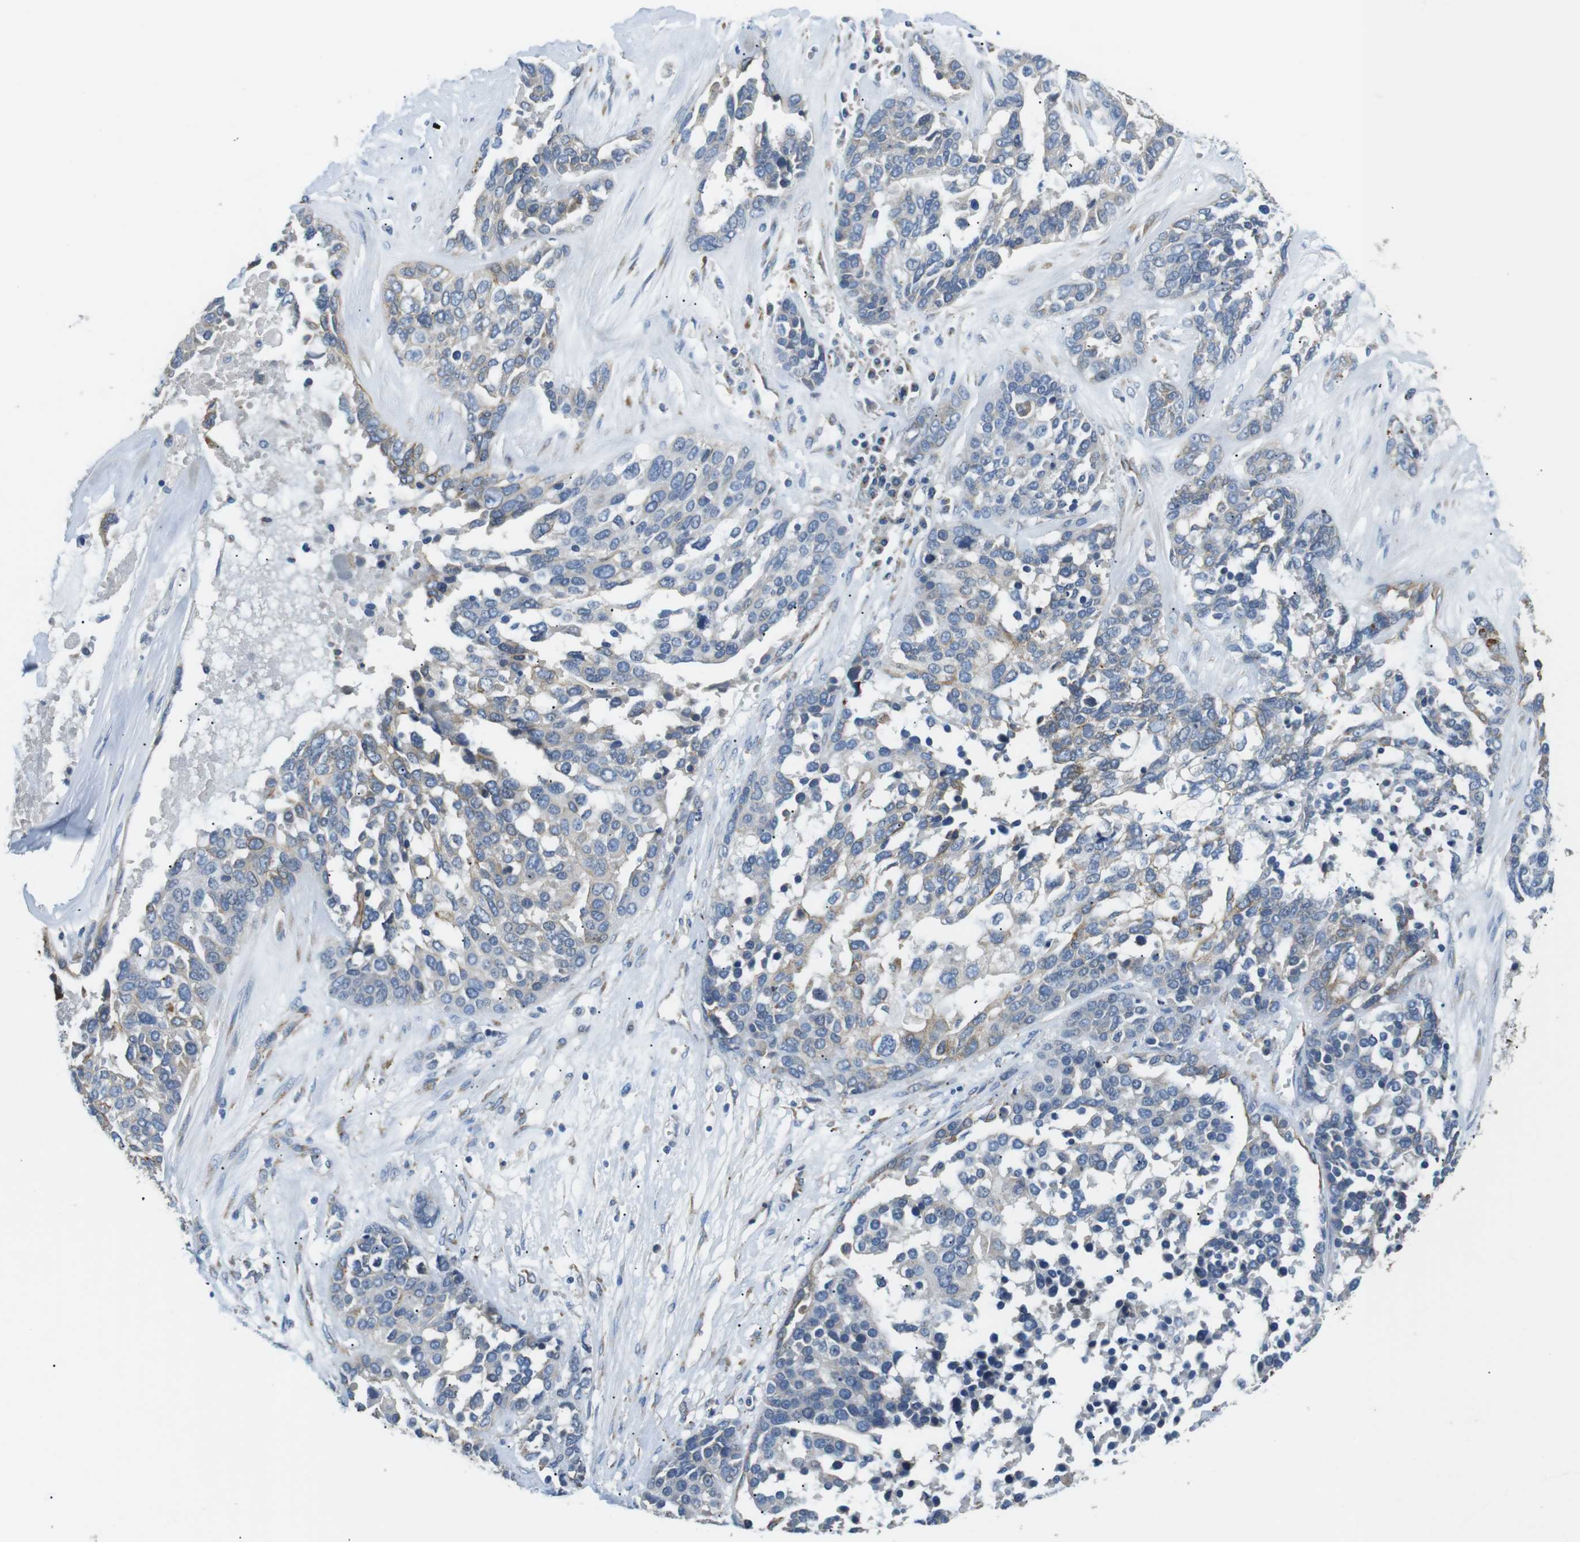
{"staining": {"intensity": "negative", "quantity": "none", "location": "none"}, "tissue": "ovarian cancer", "cell_type": "Tumor cells", "image_type": "cancer", "snomed": [{"axis": "morphology", "description": "Cystadenocarcinoma, serous, NOS"}, {"axis": "topography", "description": "Ovary"}], "caption": "Ovarian cancer was stained to show a protein in brown. There is no significant positivity in tumor cells. (DAB (3,3'-diaminobenzidine) immunohistochemistry (IHC), high magnification).", "gene": "UNC5CL", "patient": {"sex": "female", "age": 44}}